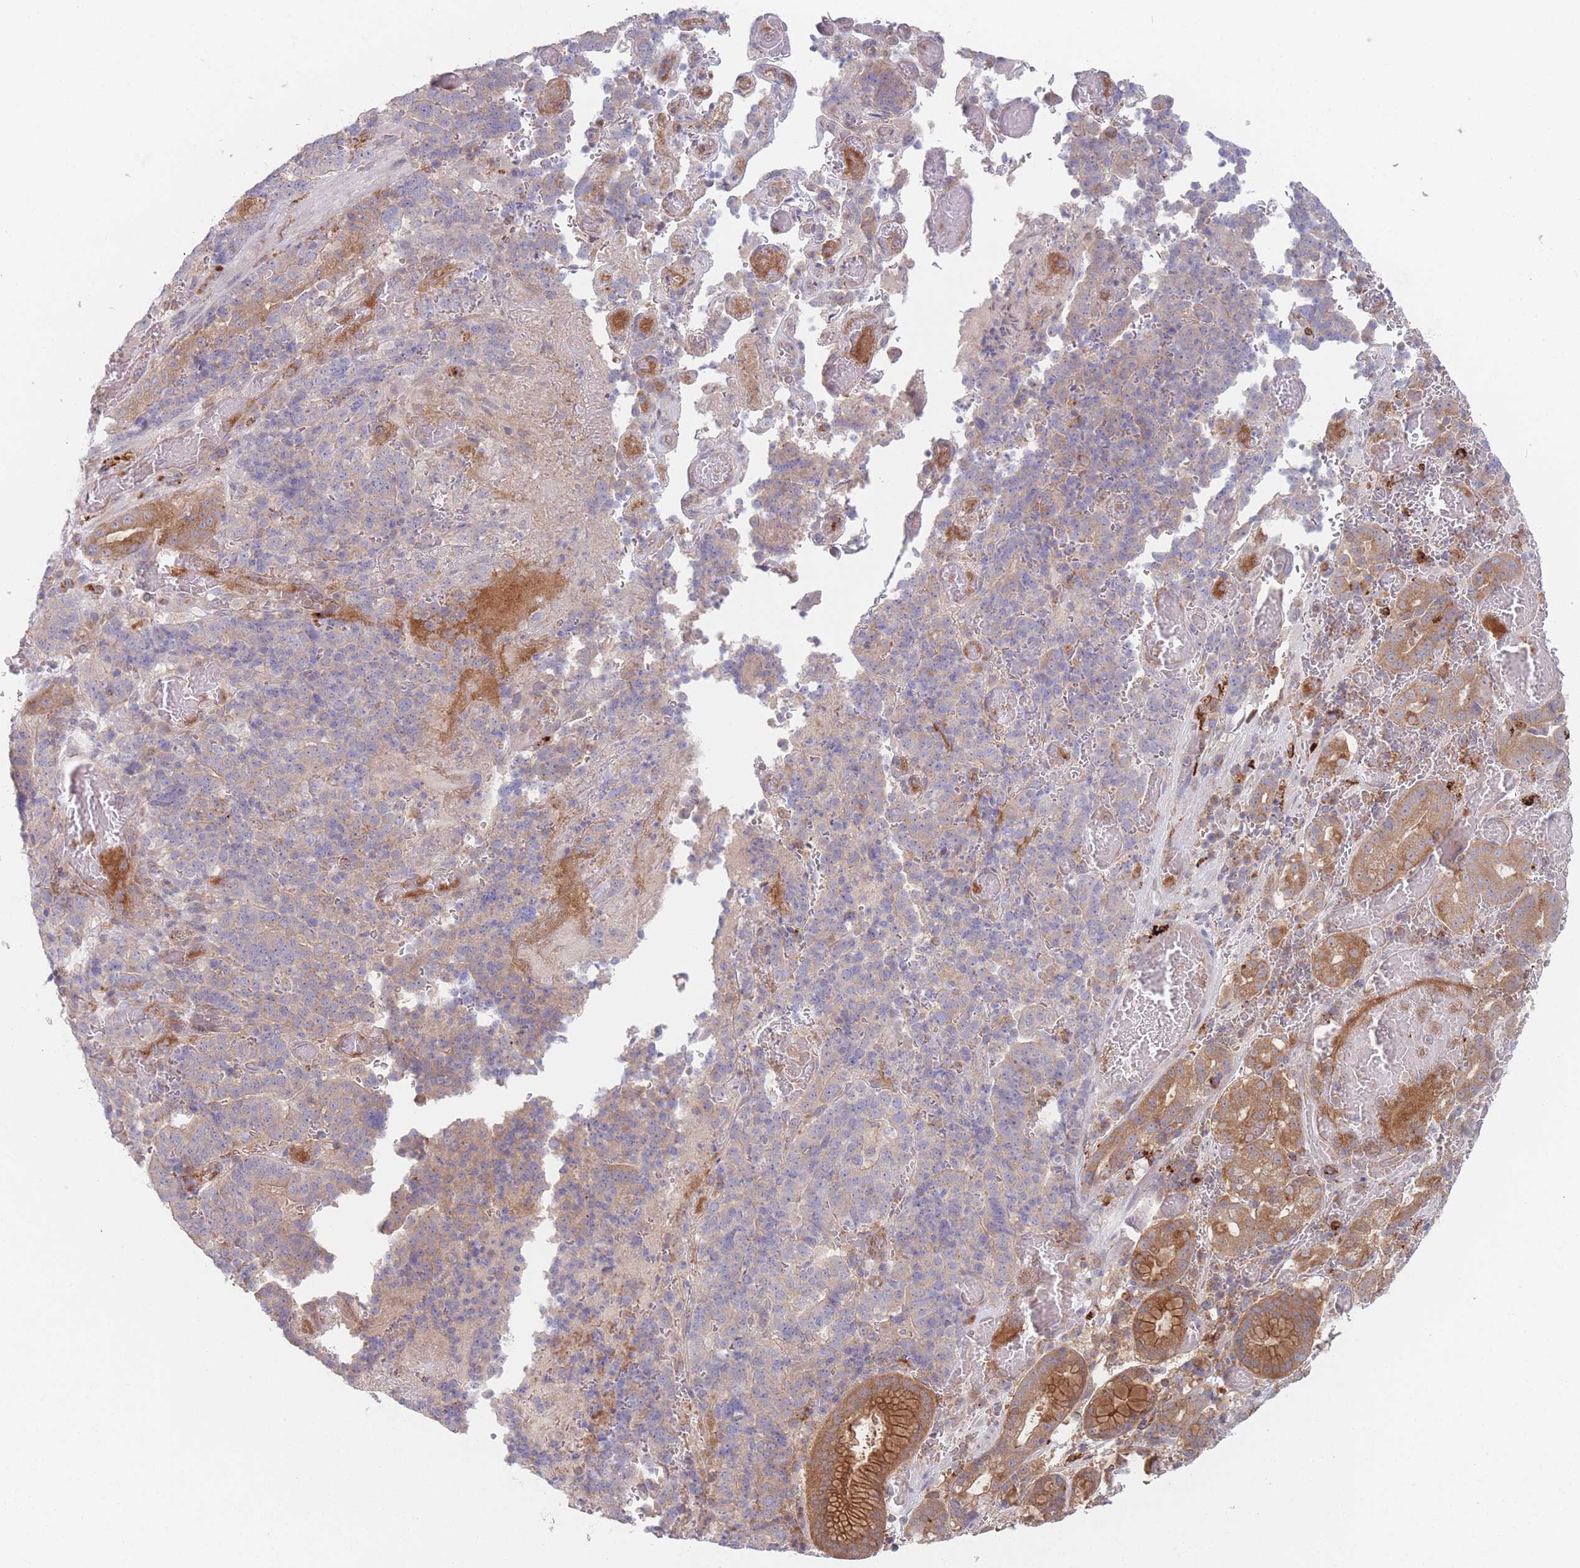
{"staining": {"intensity": "weak", "quantity": "<25%", "location": "cytoplasmic/membranous"}, "tissue": "stomach cancer", "cell_type": "Tumor cells", "image_type": "cancer", "snomed": [{"axis": "morphology", "description": "Adenocarcinoma, NOS"}, {"axis": "topography", "description": "Stomach"}], "caption": "Immunohistochemical staining of human adenocarcinoma (stomach) demonstrates no significant expression in tumor cells. (DAB (3,3'-diaminobenzidine) immunohistochemistry visualized using brightfield microscopy, high magnification).", "gene": "PPM1A", "patient": {"sex": "male", "age": 48}}